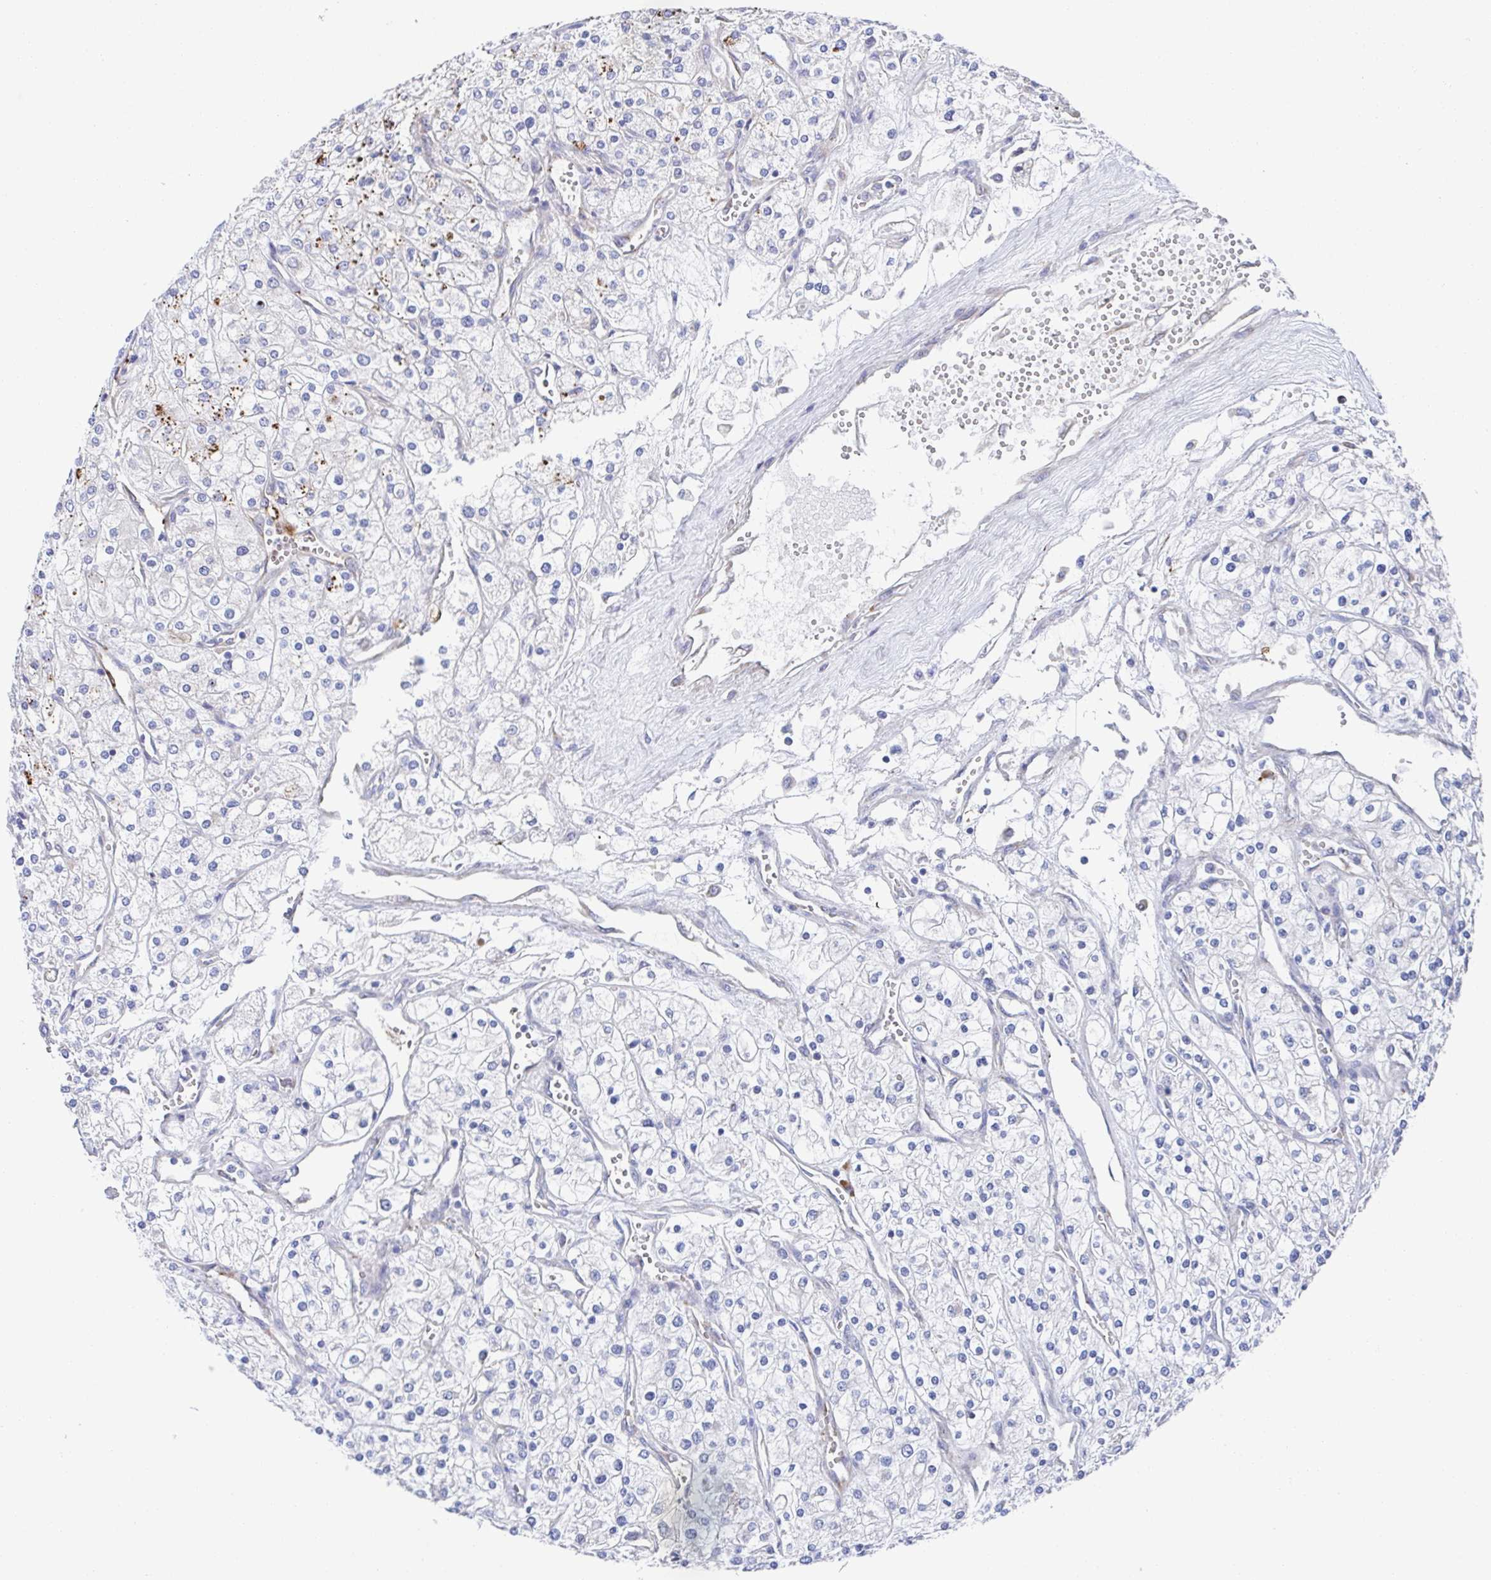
{"staining": {"intensity": "negative", "quantity": "none", "location": "none"}, "tissue": "renal cancer", "cell_type": "Tumor cells", "image_type": "cancer", "snomed": [{"axis": "morphology", "description": "Adenocarcinoma, NOS"}, {"axis": "topography", "description": "Kidney"}], "caption": "Human renal cancer (adenocarcinoma) stained for a protein using immunohistochemistry (IHC) shows no positivity in tumor cells.", "gene": "KLC3", "patient": {"sex": "male", "age": 80}}